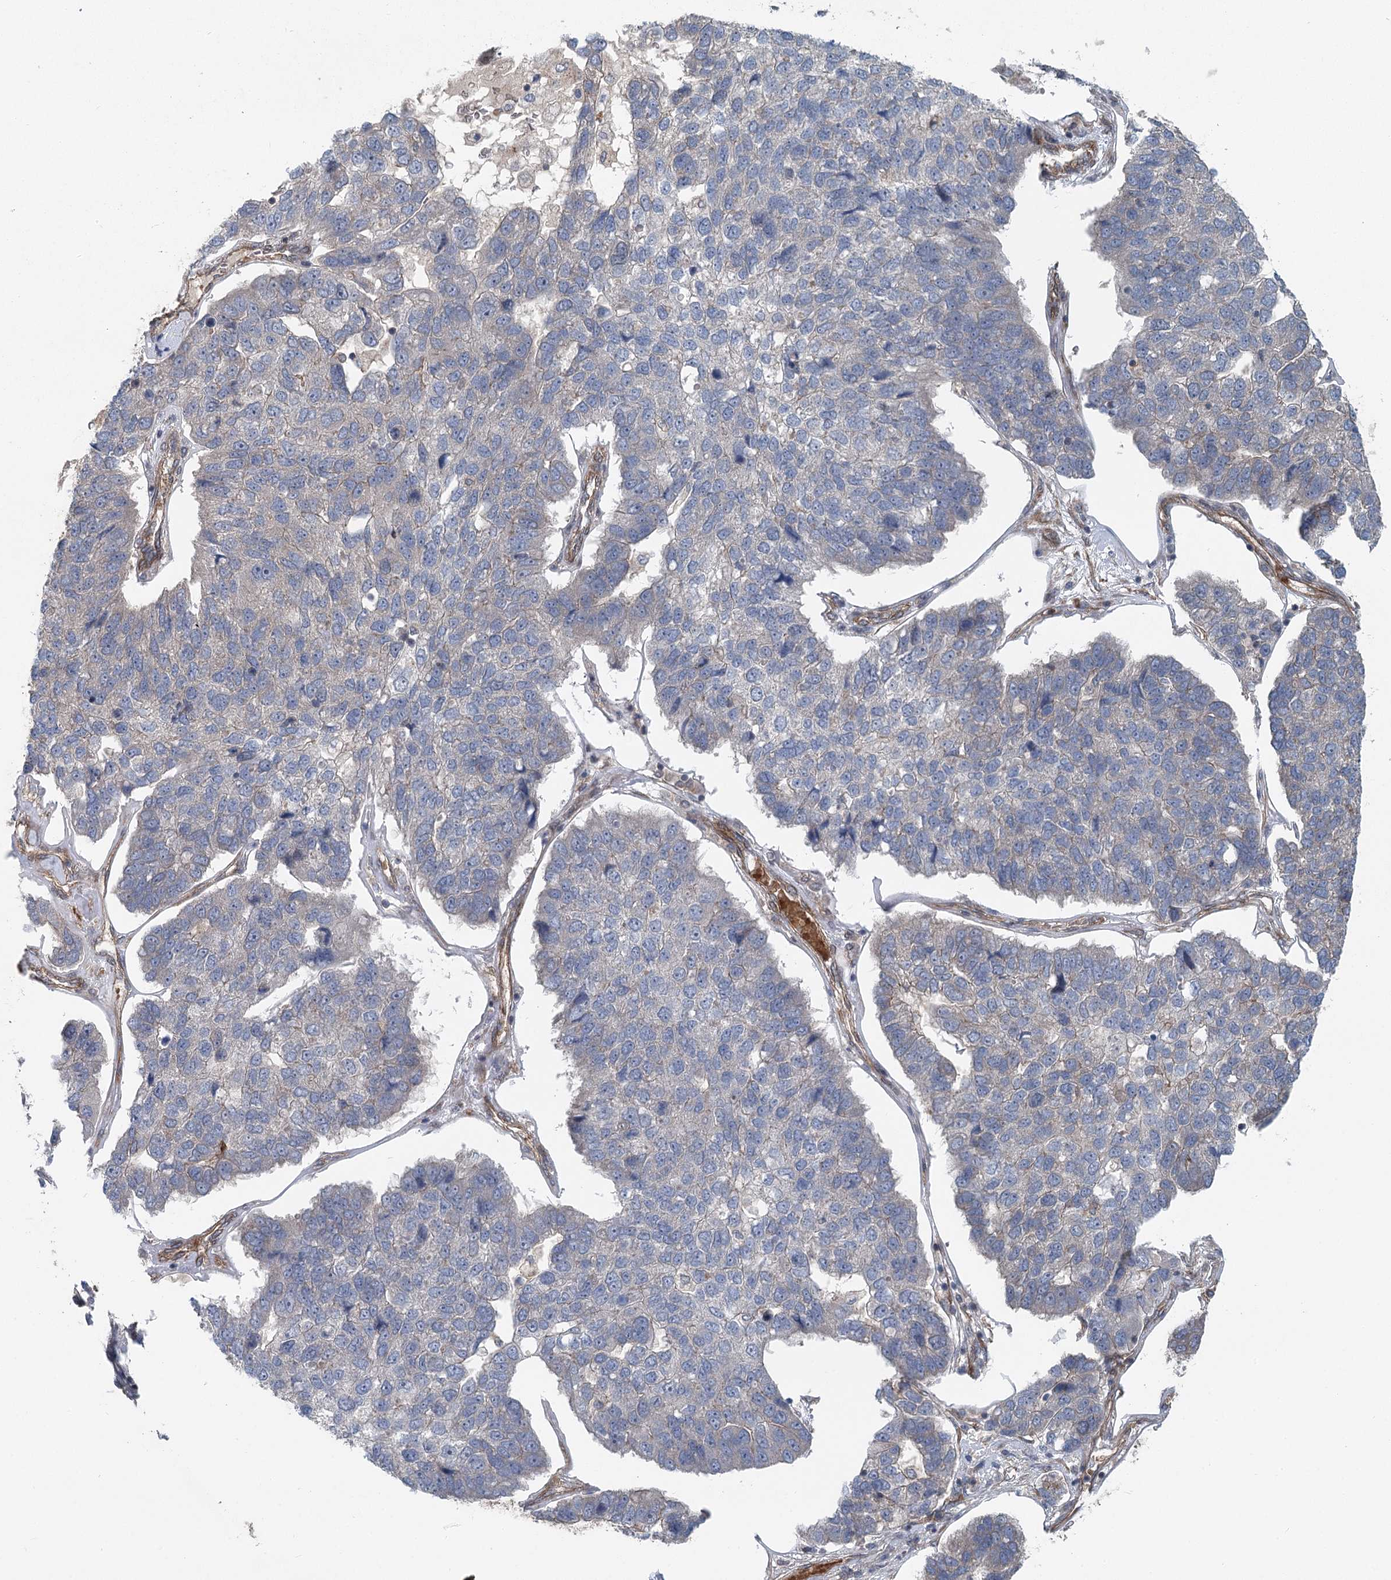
{"staining": {"intensity": "negative", "quantity": "none", "location": "none"}, "tissue": "pancreatic cancer", "cell_type": "Tumor cells", "image_type": "cancer", "snomed": [{"axis": "morphology", "description": "Adenocarcinoma, NOS"}, {"axis": "topography", "description": "Pancreas"}], "caption": "IHC of human pancreatic cancer demonstrates no positivity in tumor cells.", "gene": "IQSEC1", "patient": {"sex": "female", "age": 61}}